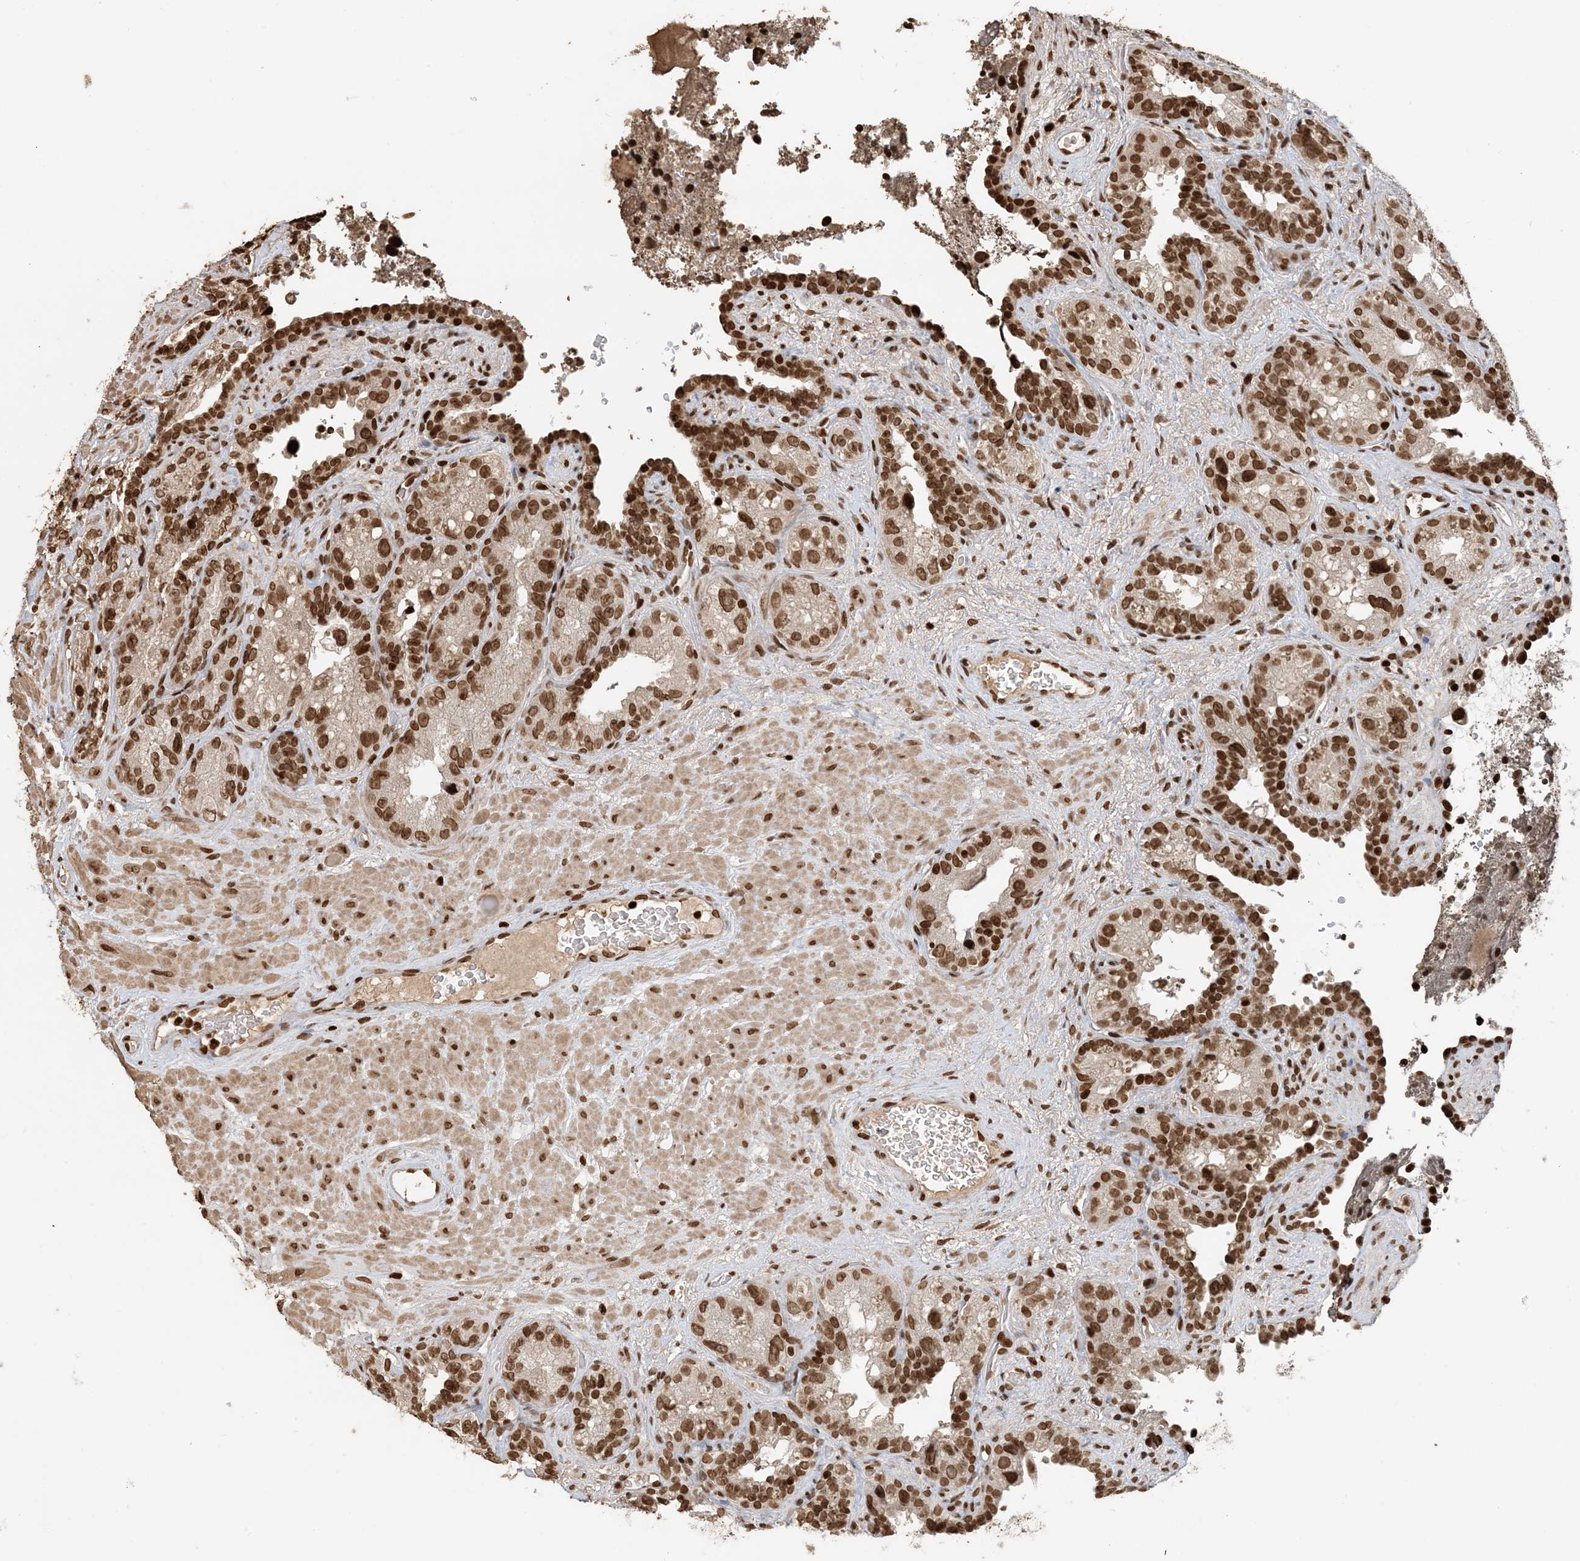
{"staining": {"intensity": "moderate", "quantity": ">75%", "location": "nuclear"}, "tissue": "seminal vesicle", "cell_type": "Glandular cells", "image_type": "normal", "snomed": [{"axis": "morphology", "description": "Normal tissue, NOS"}, {"axis": "topography", "description": "Seminal veicle"}, {"axis": "topography", "description": "Peripheral nerve tissue"}], "caption": "Seminal vesicle stained with immunohistochemistry (IHC) displays moderate nuclear staining in about >75% of glandular cells. (DAB (3,3'-diaminobenzidine) IHC, brown staining for protein, blue staining for nuclei).", "gene": "H3", "patient": {"sex": "male", "age": 67}}